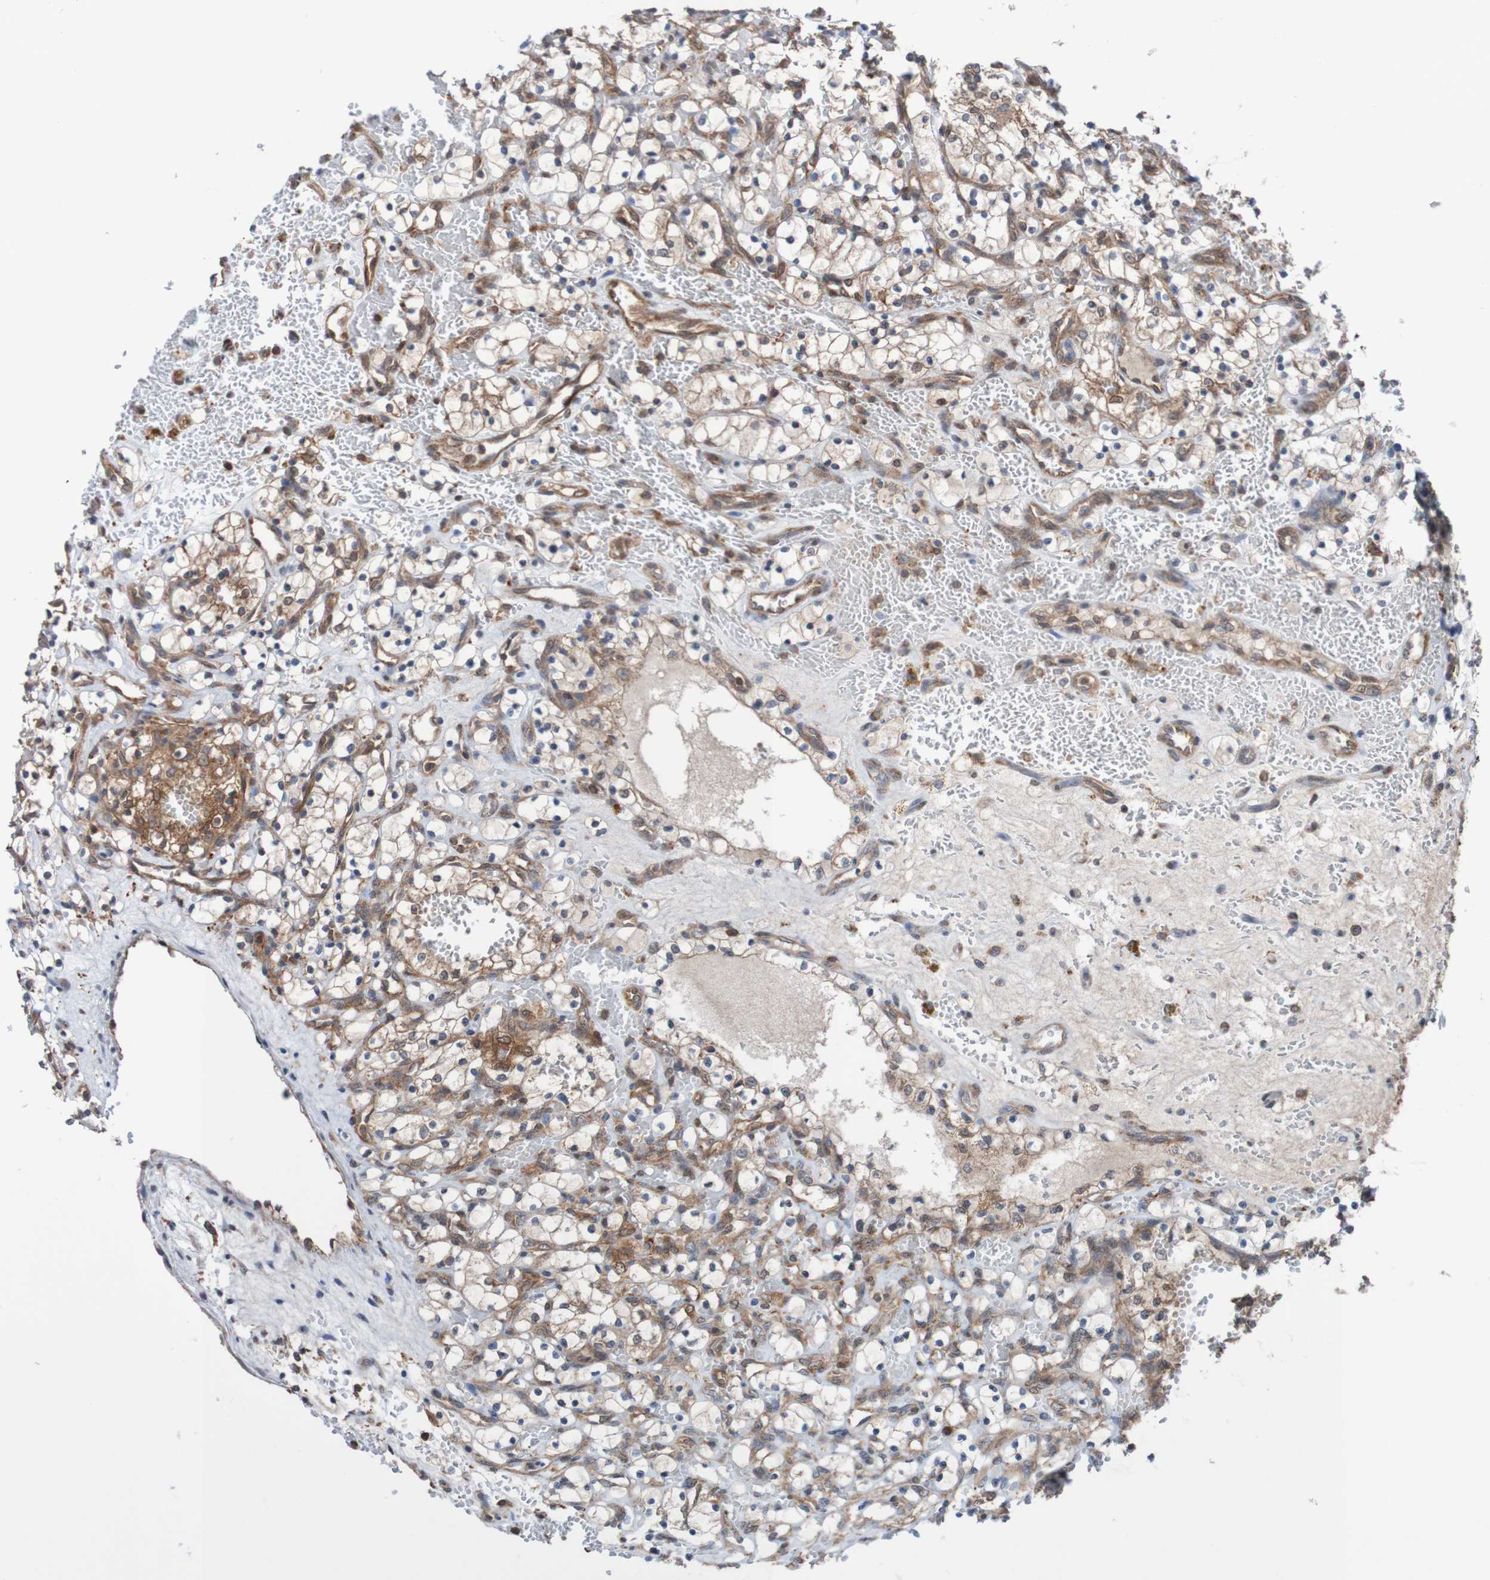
{"staining": {"intensity": "negative", "quantity": "none", "location": "none"}, "tissue": "renal cancer", "cell_type": "Tumor cells", "image_type": "cancer", "snomed": [{"axis": "morphology", "description": "Adenocarcinoma, NOS"}, {"axis": "topography", "description": "Kidney"}], "caption": "Renal adenocarcinoma was stained to show a protein in brown. There is no significant positivity in tumor cells. Nuclei are stained in blue.", "gene": "RIGI", "patient": {"sex": "female", "age": 69}}